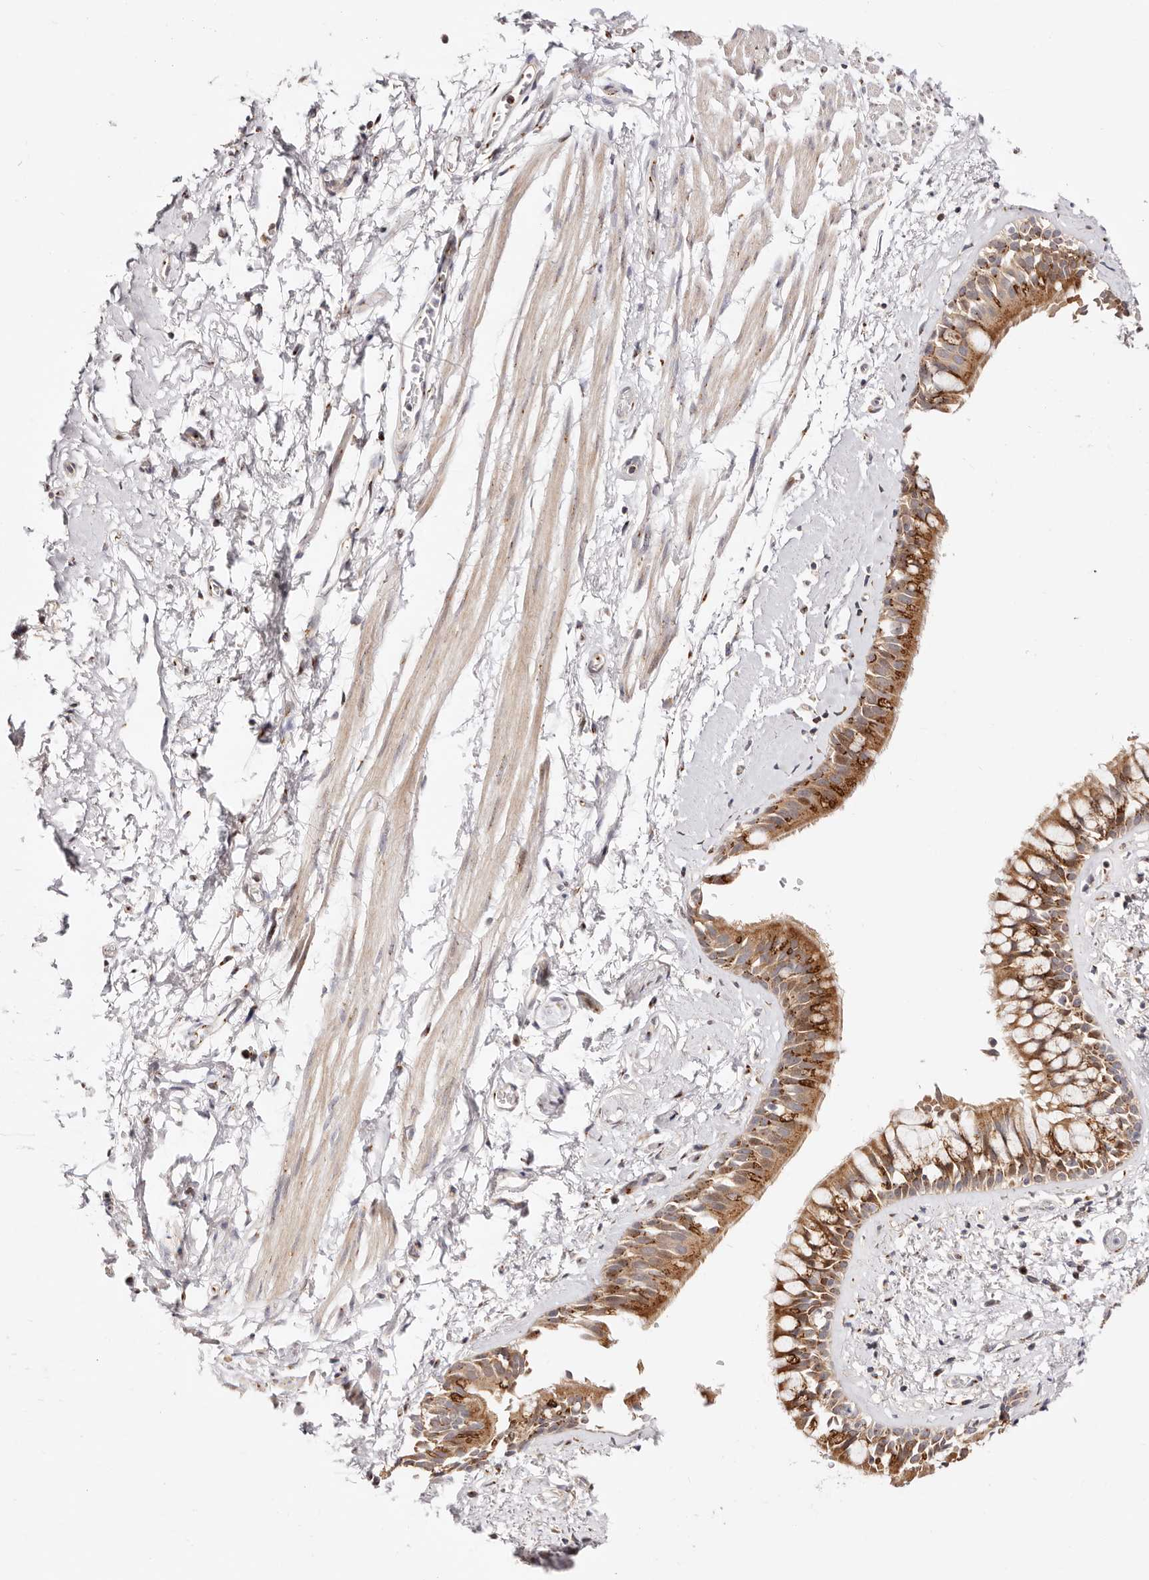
{"staining": {"intensity": "moderate", "quantity": ">75%", "location": "cytoplasmic/membranous"}, "tissue": "bronchus", "cell_type": "Respiratory epithelial cells", "image_type": "normal", "snomed": [{"axis": "morphology", "description": "Normal tissue, NOS"}, {"axis": "morphology", "description": "Inflammation, NOS"}, {"axis": "topography", "description": "Cartilage tissue"}, {"axis": "topography", "description": "Bronchus"}, {"axis": "topography", "description": "Lung"}], "caption": "Immunohistochemistry micrograph of normal bronchus stained for a protein (brown), which shows medium levels of moderate cytoplasmic/membranous positivity in approximately >75% of respiratory epithelial cells.", "gene": "MAPK6", "patient": {"sex": "female", "age": 64}}